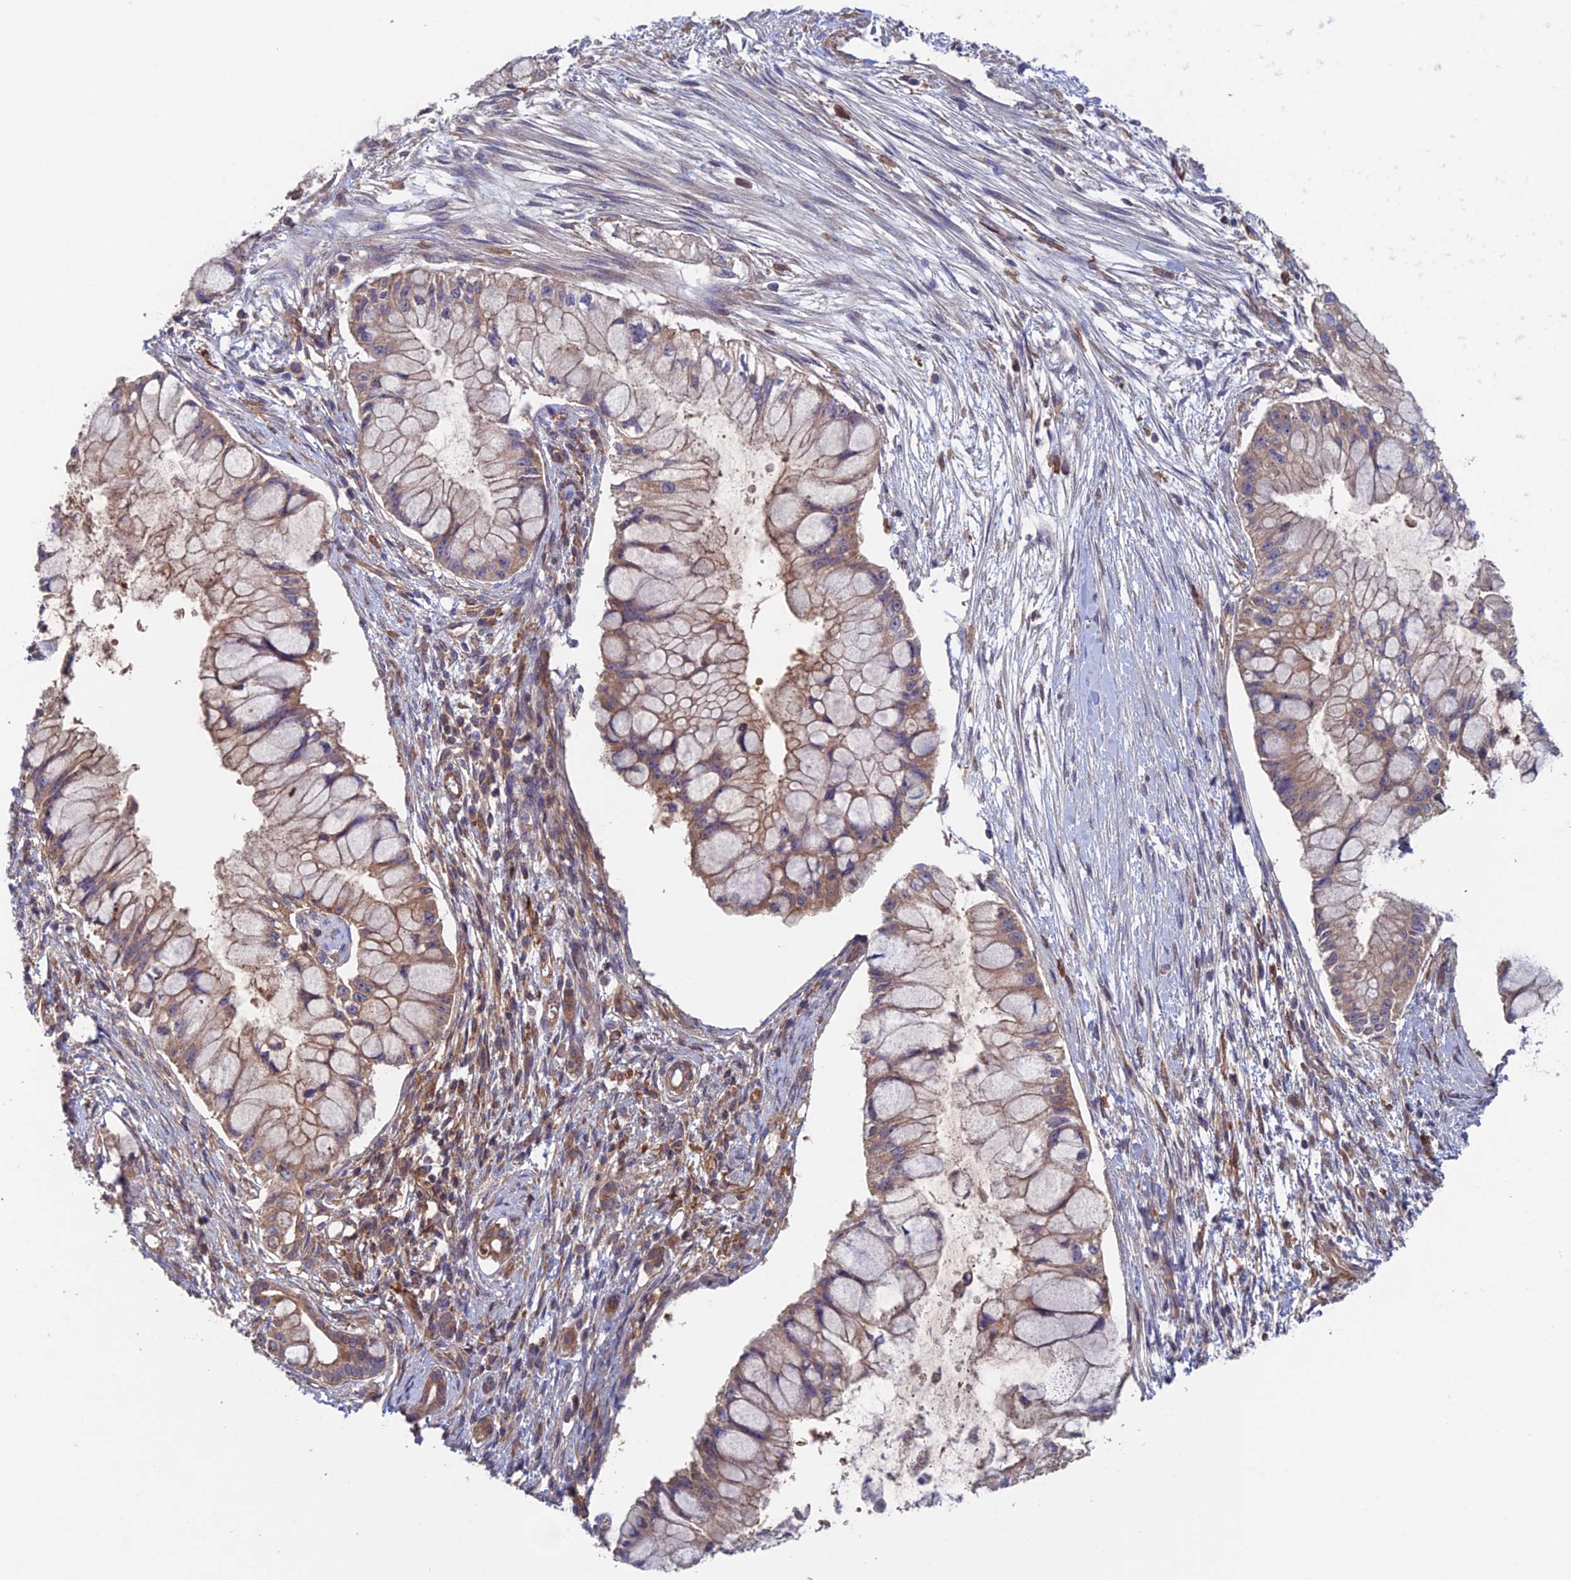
{"staining": {"intensity": "moderate", "quantity": ">75%", "location": "cytoplasmic/membranous"}, "tissue": "pancreatic cancer", "cell_type": "Tumor cells", "image_type": "cancer", "snomed": [{"axis": "morphology", "description": "Adenocarcinoma, NOS"}, {"axis": "topography", "description": "Pancreas"}], "caption": "DAB (3,3'-diaminobenzidine) immunohistochemical staining of human pancreatic cancer demonstrates moderate cytoplasmic/membranous protein staining in about >75% of tumor cells.", "gene": "NUDT16L1", "patient": {"sex": "male", "age": 48}}